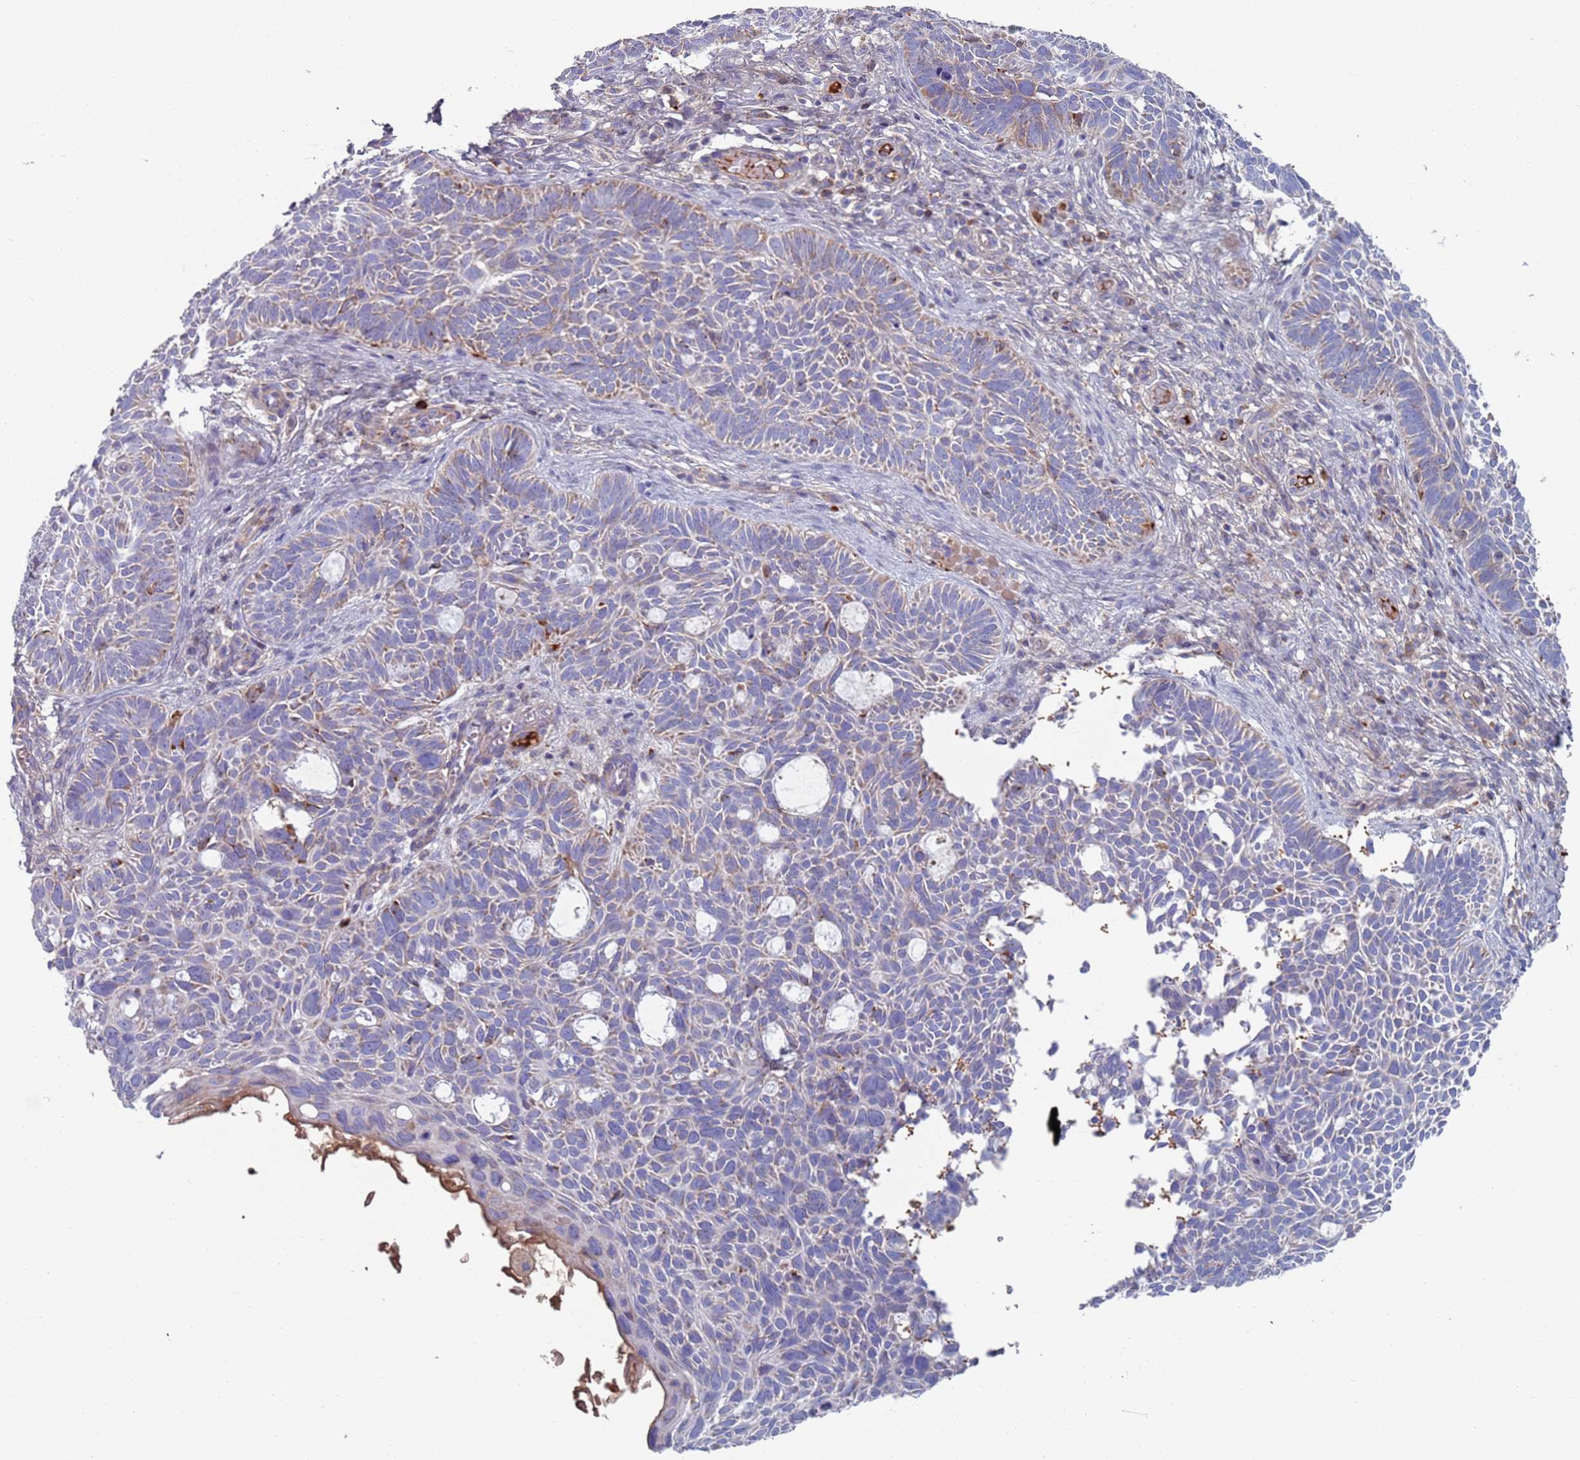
{"staining": {"intensity": "weak", "quantity": "25%-75%", "location": "cytoplasmic/membranous"}, "tissue": "skin cancer", "cell_type": "Tumor cells", "image_type": "cancer", "snomed": [{"axis": "morphology", "description": "Basal cell carcinoma"}, {"axis": "topography", "description": "Skin"}], "caption": "Human skin basal cell carcinoma stained with a brown dye reveals weak cytoplasmic/membranous positive expression in approximately 25%-75% of tumor cells.", "gene": "MRPL22", "patient": {"sex": "male", "age": 69}}